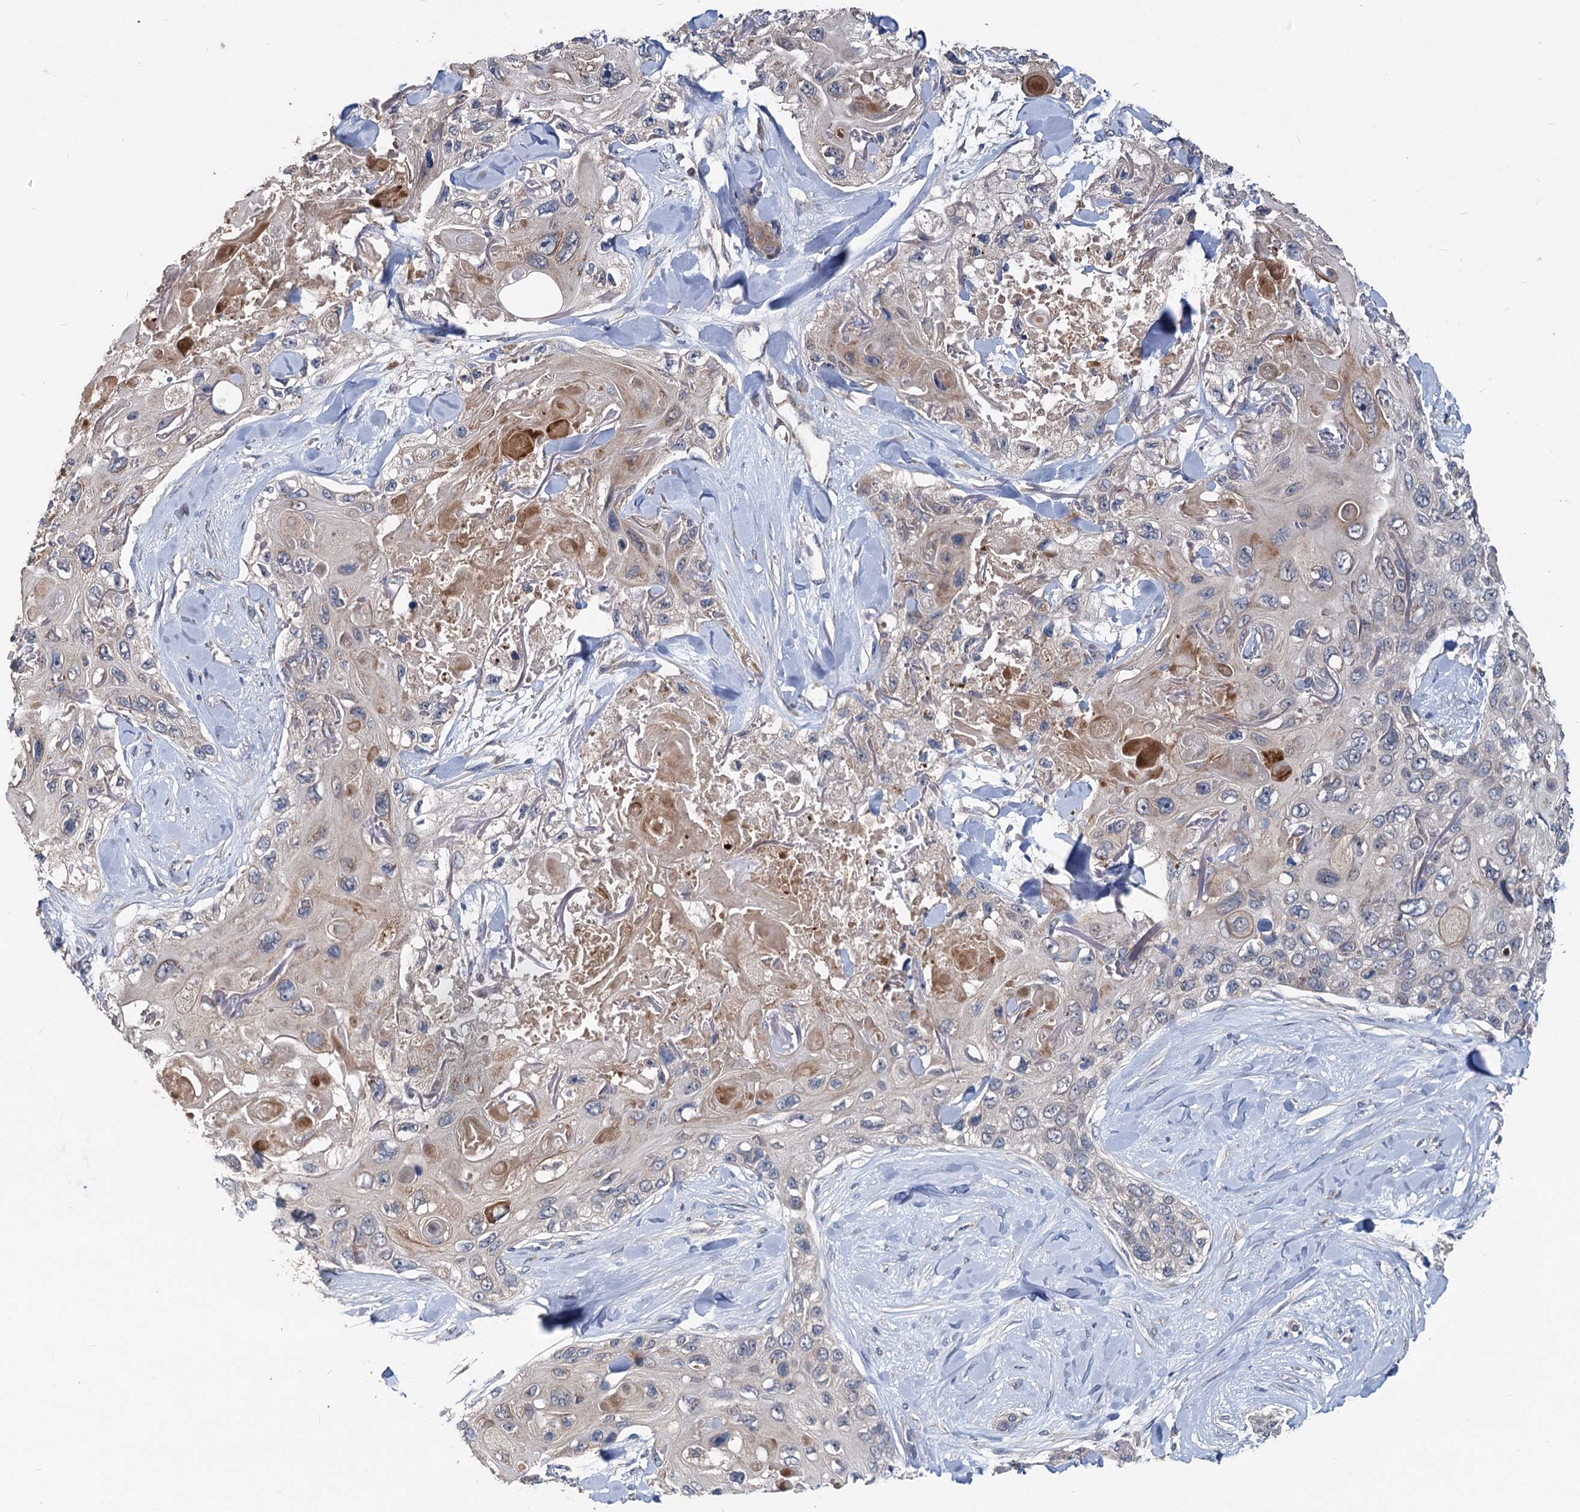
{"staining": {"intensity": "weak", "quantity": "<25%", "location": "cytoplasmic/membranous"}, "tissue": "skin cancer", "cell_type": "Tumor cells", "image_type": "cancer", "snomed": [{"axis": "morphology", "description": "Normal tissue, NOS"}, {"axis": "morphology", "description": "Squamous cell carcinoma, NOS"}, {"axis": "topography", "description": "Skin"}], "caption": "Histopathology image shows no significant protein positivity in tumor cells of squamous cell carcinoma (skin). (DAB immunohistochemistry (IHC) with hematoxylin counter stain).", "gene": "OTUB1", "patient": {"sex": "male", "age": 72}}